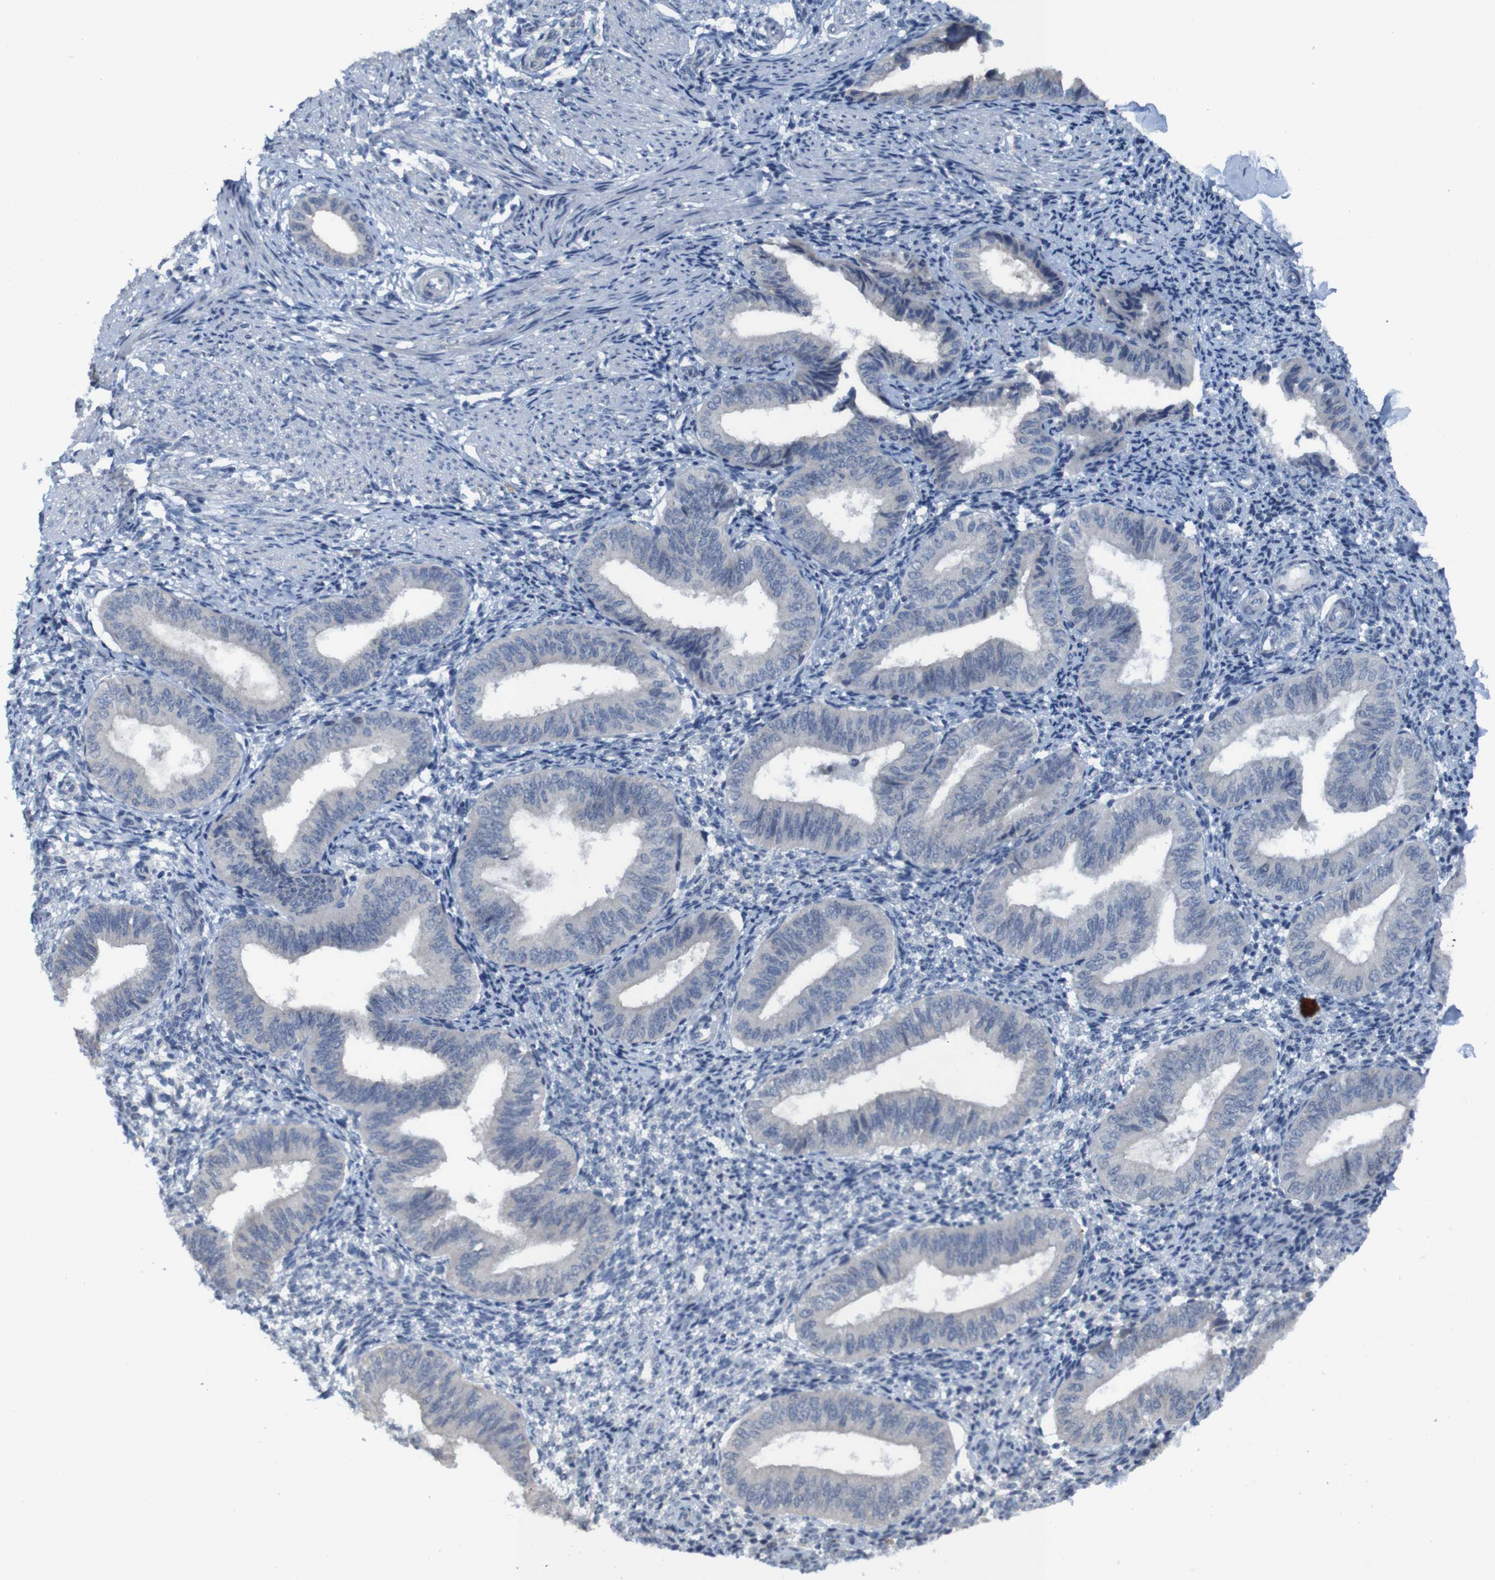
{"staining": {"intensity": "negative", "quantity": "none", "location": "none"}, "tissue": "endometrium", "cell_type": "Cells in endometrial stroma", "image_type": "normal", "snomed": [{"axis": "morphology", "description": "Normal tissue, NOS"}, {"axis": "topography", "description": "Endometrium"}], "caption": "Human endometrium stained for a protein using immunohistochemistry exhibits no positivity in cells in endometrial stroma.", "gene": "CLDN18", "patient": {"sex": "female", "age": 50}}